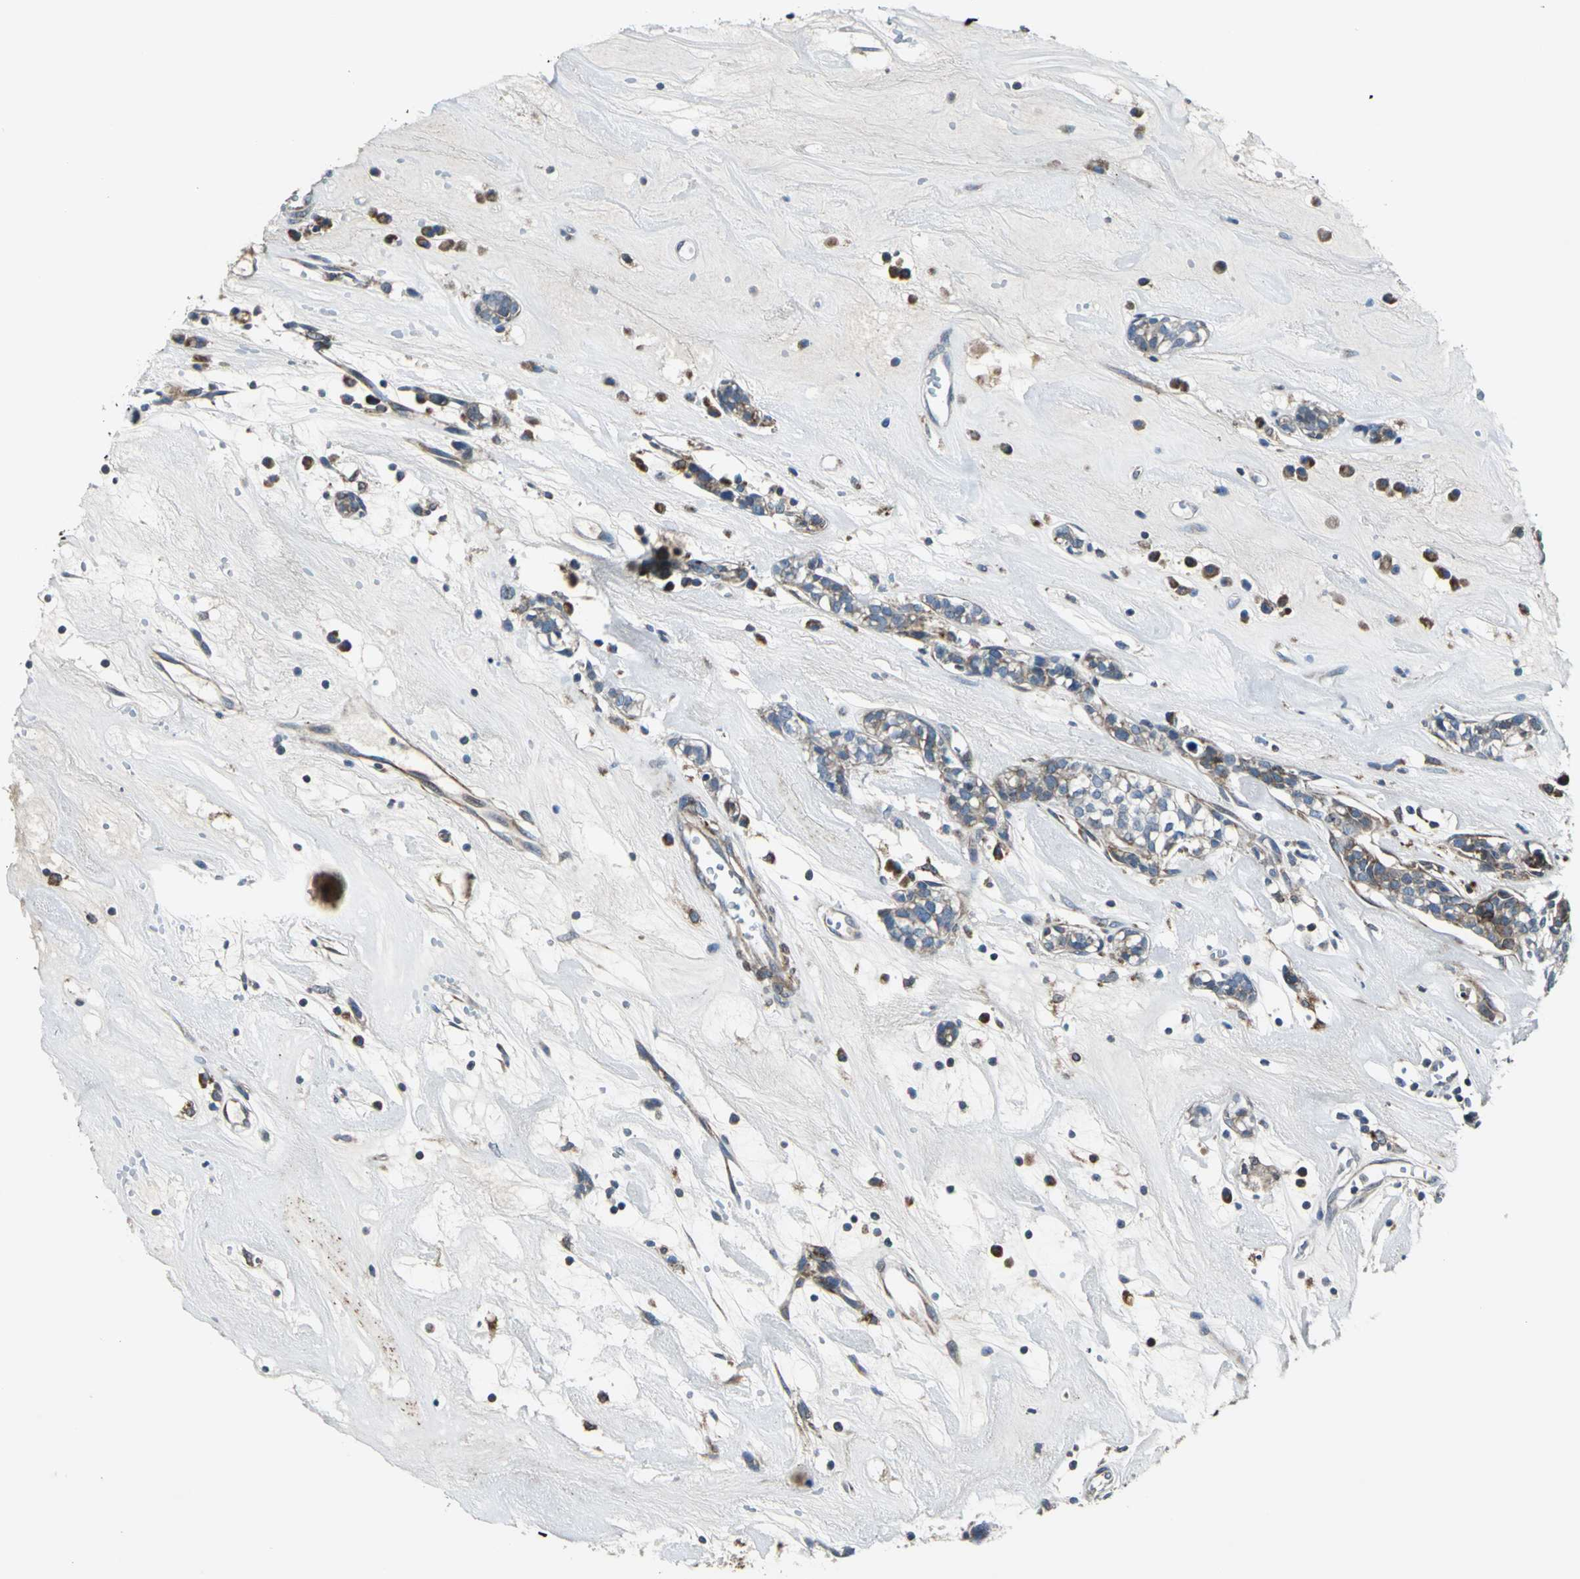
{"staining": {"intensity": "moderate", "quantity": "<25%", "location": "cytoplasmic/membranous"}, "tissue": "head and neck cancer", "cell_type": "Tumor cells", "image_type": "cancer", "snomed": [{"axis": "morphology", "description": "Adenocarcinoma, NOS"}, {"axis": "topography", "description": "Salivary gland"}, {"axis": "topography", "description": "Head-Neck"}], "caption": "Adenocarcinoma (head and neck) stained with a protein marker exhibits moderate staining in tumor cells.", "gene": "HTATIP2", "patient": {"sex": "female", "age": 65}}